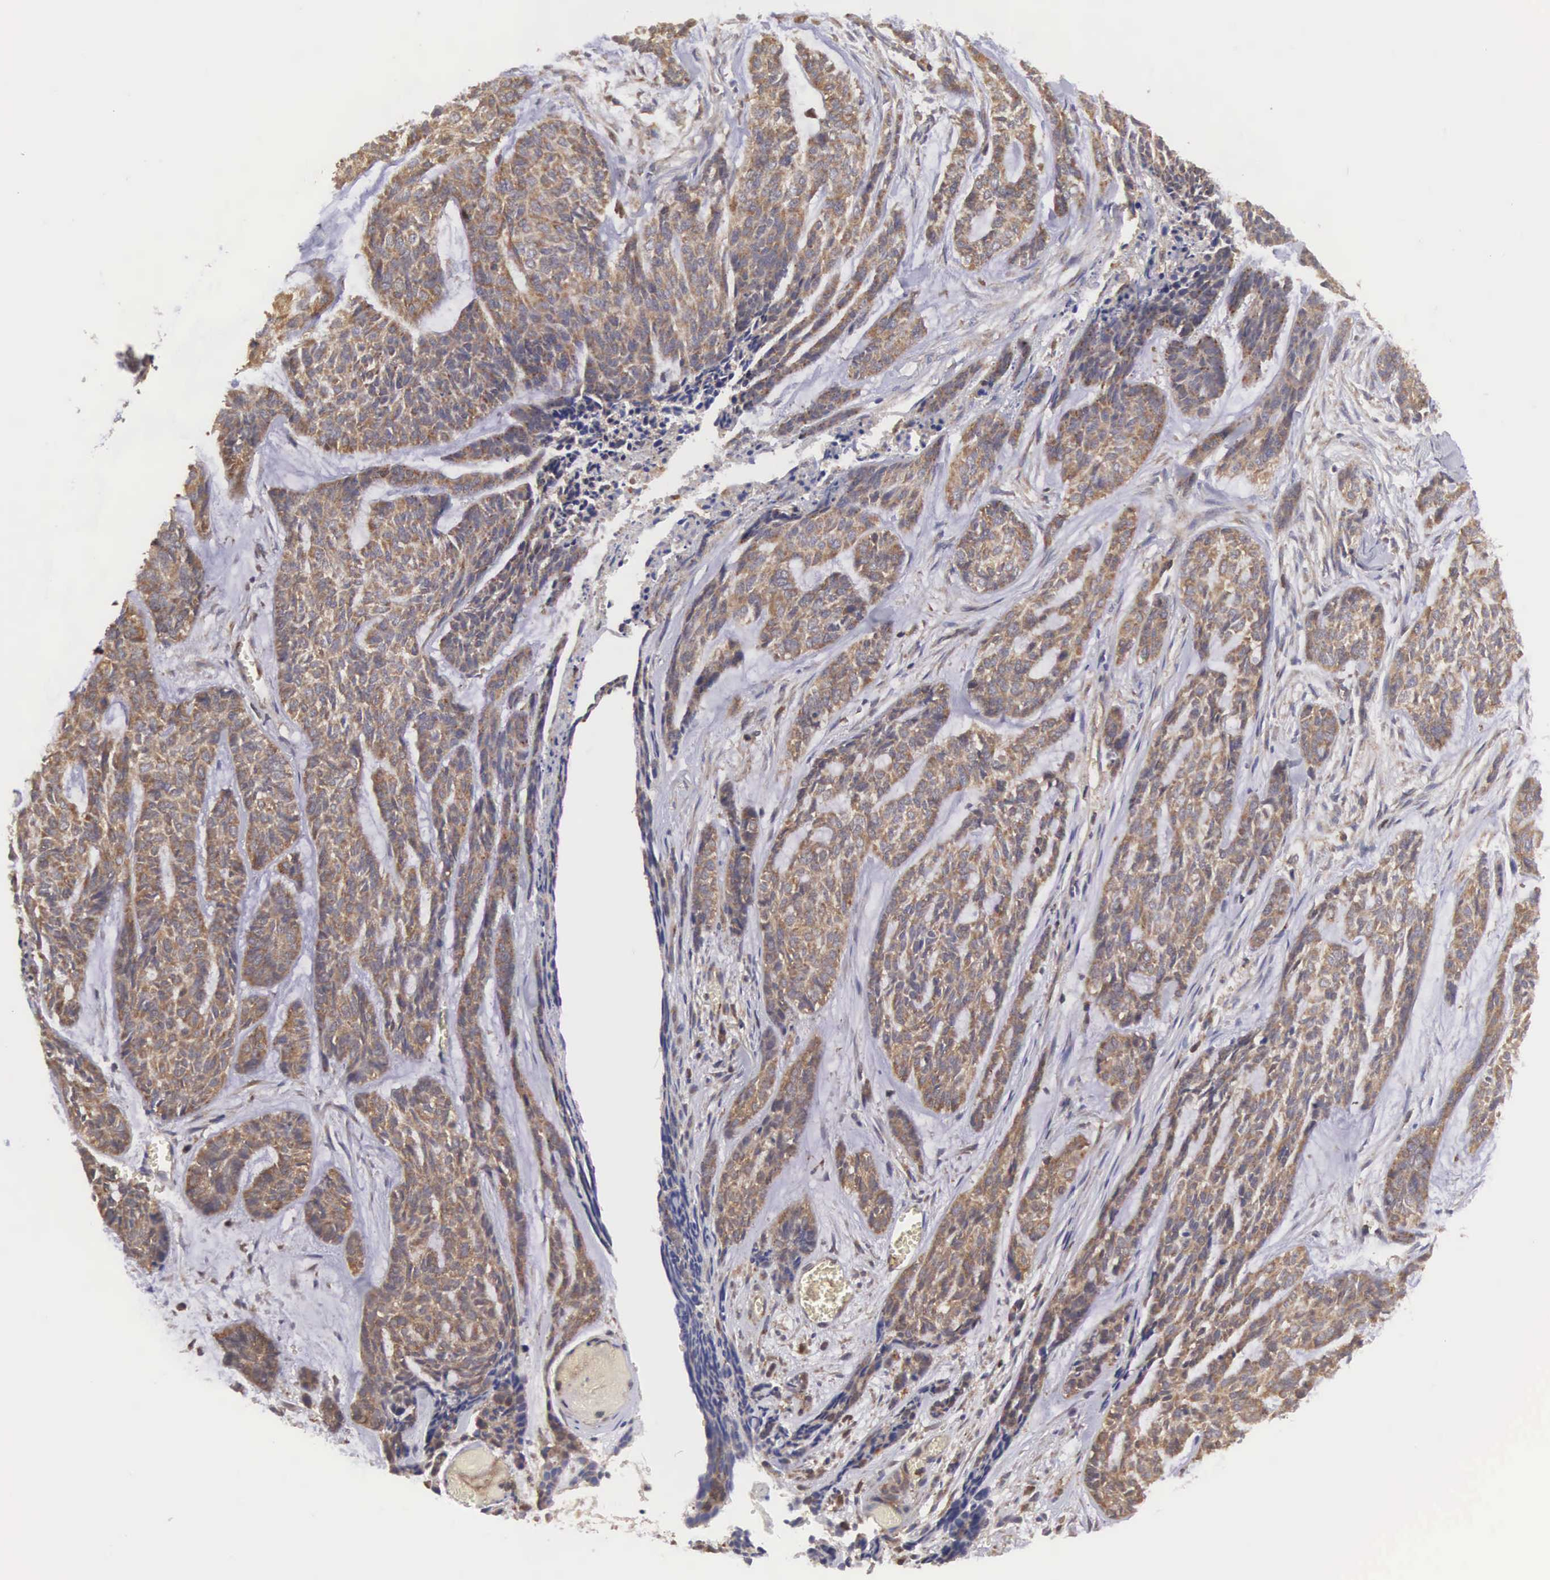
{"staining": {"intensity": "moderate", "quantity": ">75%", "location": "cytoplasmic/membranous"}, "tissue": "skin cancer", "cell_type": "Tumor cells", "image_type": "cancer", "snomed": [{"axis": "morphology", "description": "Normal tissue, NOS"}, {"axis": "morphology", "description": "Basal cell carcinoma"}, {"axis": "topography", "description": "Skin"}], "caption": "A brown stain labels moderate cytoplasmic/membranous positivity of a protein in basal cell carcinoma (skin) tumor cells.", "gene": "DHRS1", "patient": {"sex": "female", "age": 65}}